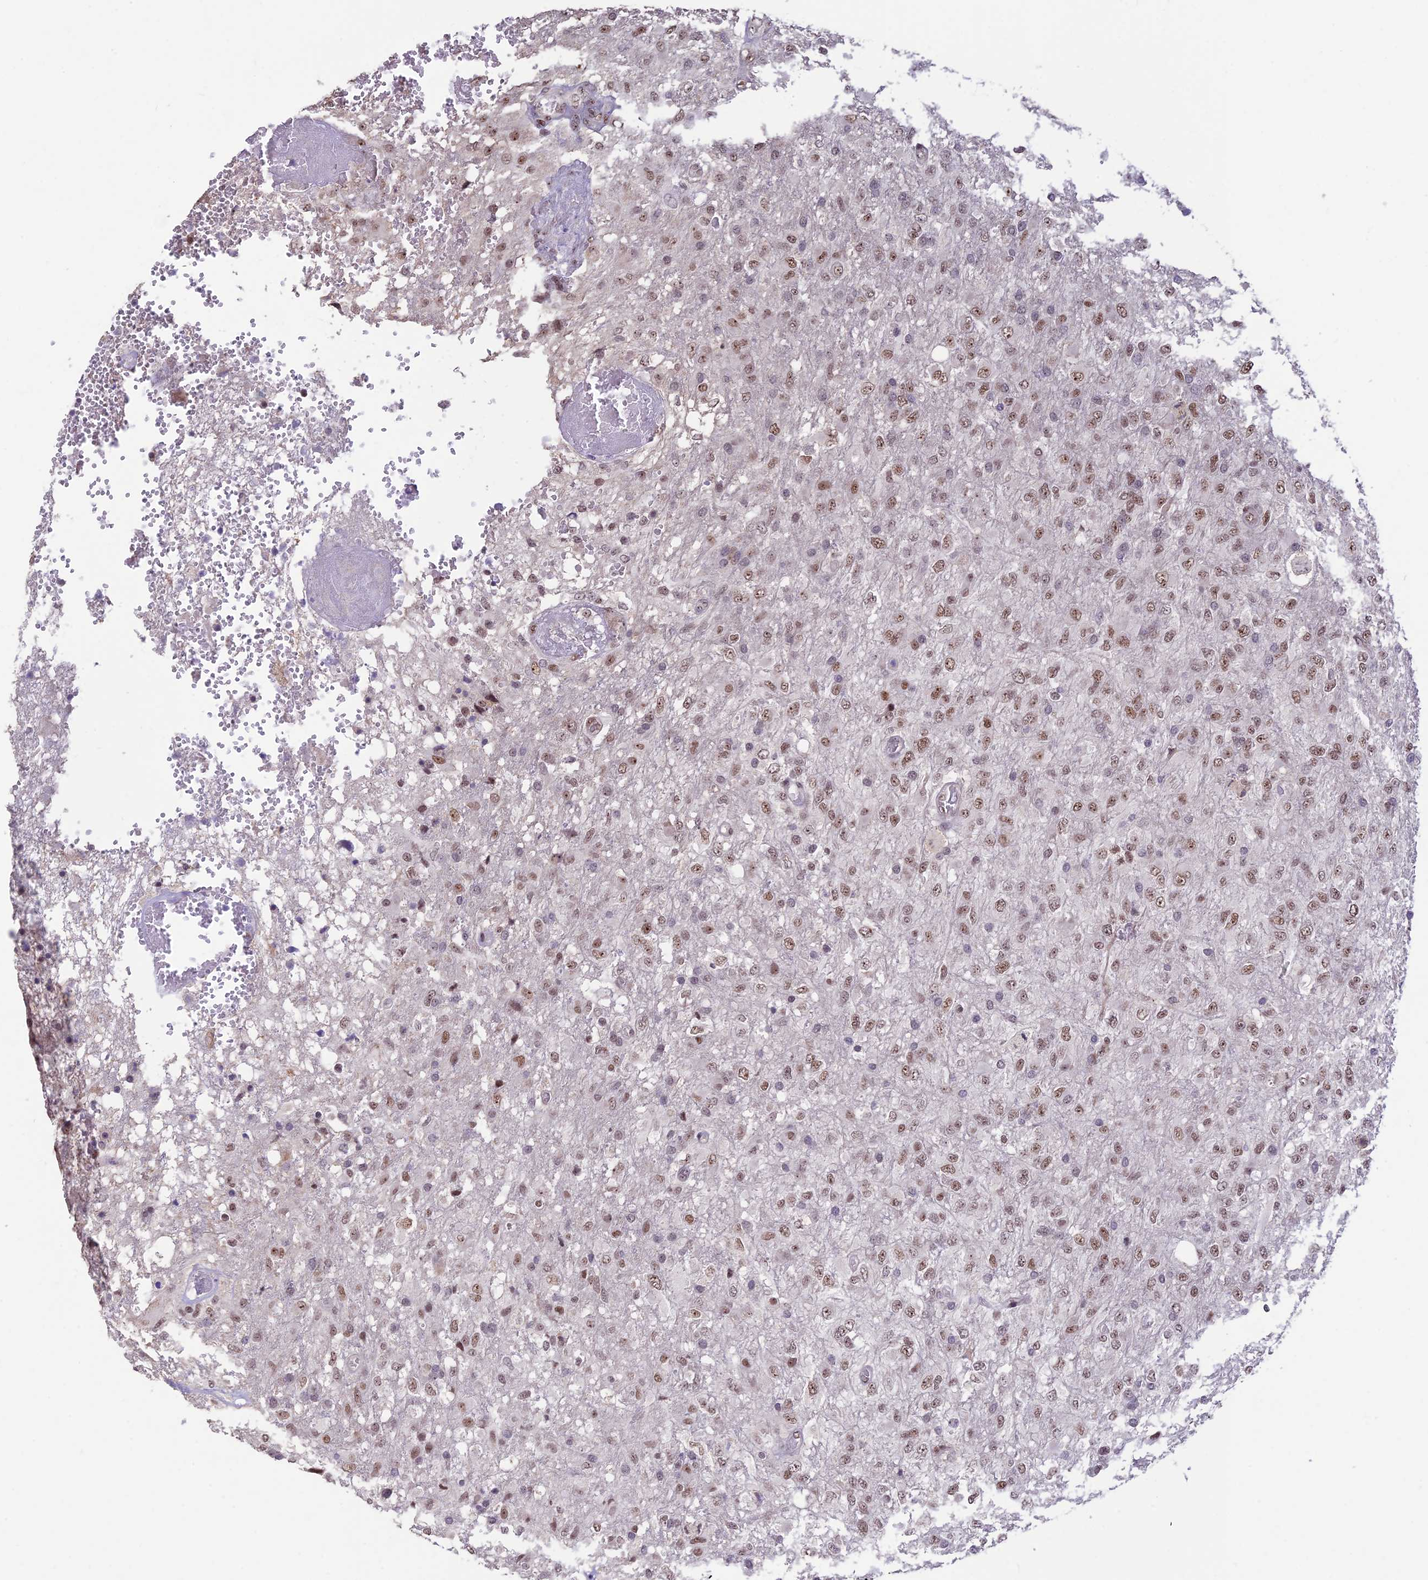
{"staining": {"intensity": "moderate", "quantity": "25%-75%", "location": "nuclear"}, "tissue": "glioma", "cell_type": "Tumor cells", "image_type": "cancer", "snomed": [{"axis": "morphology", "description": "Glioma, malignant, High grade"}, {"axis": "topography", "description": "Brain"}], "caption": "Glioma stained for a protein reveals moderate nuclear positivity in tumor cells.", "gene": "POLR1G", "patient": {"sex": "female", "age": 74}}